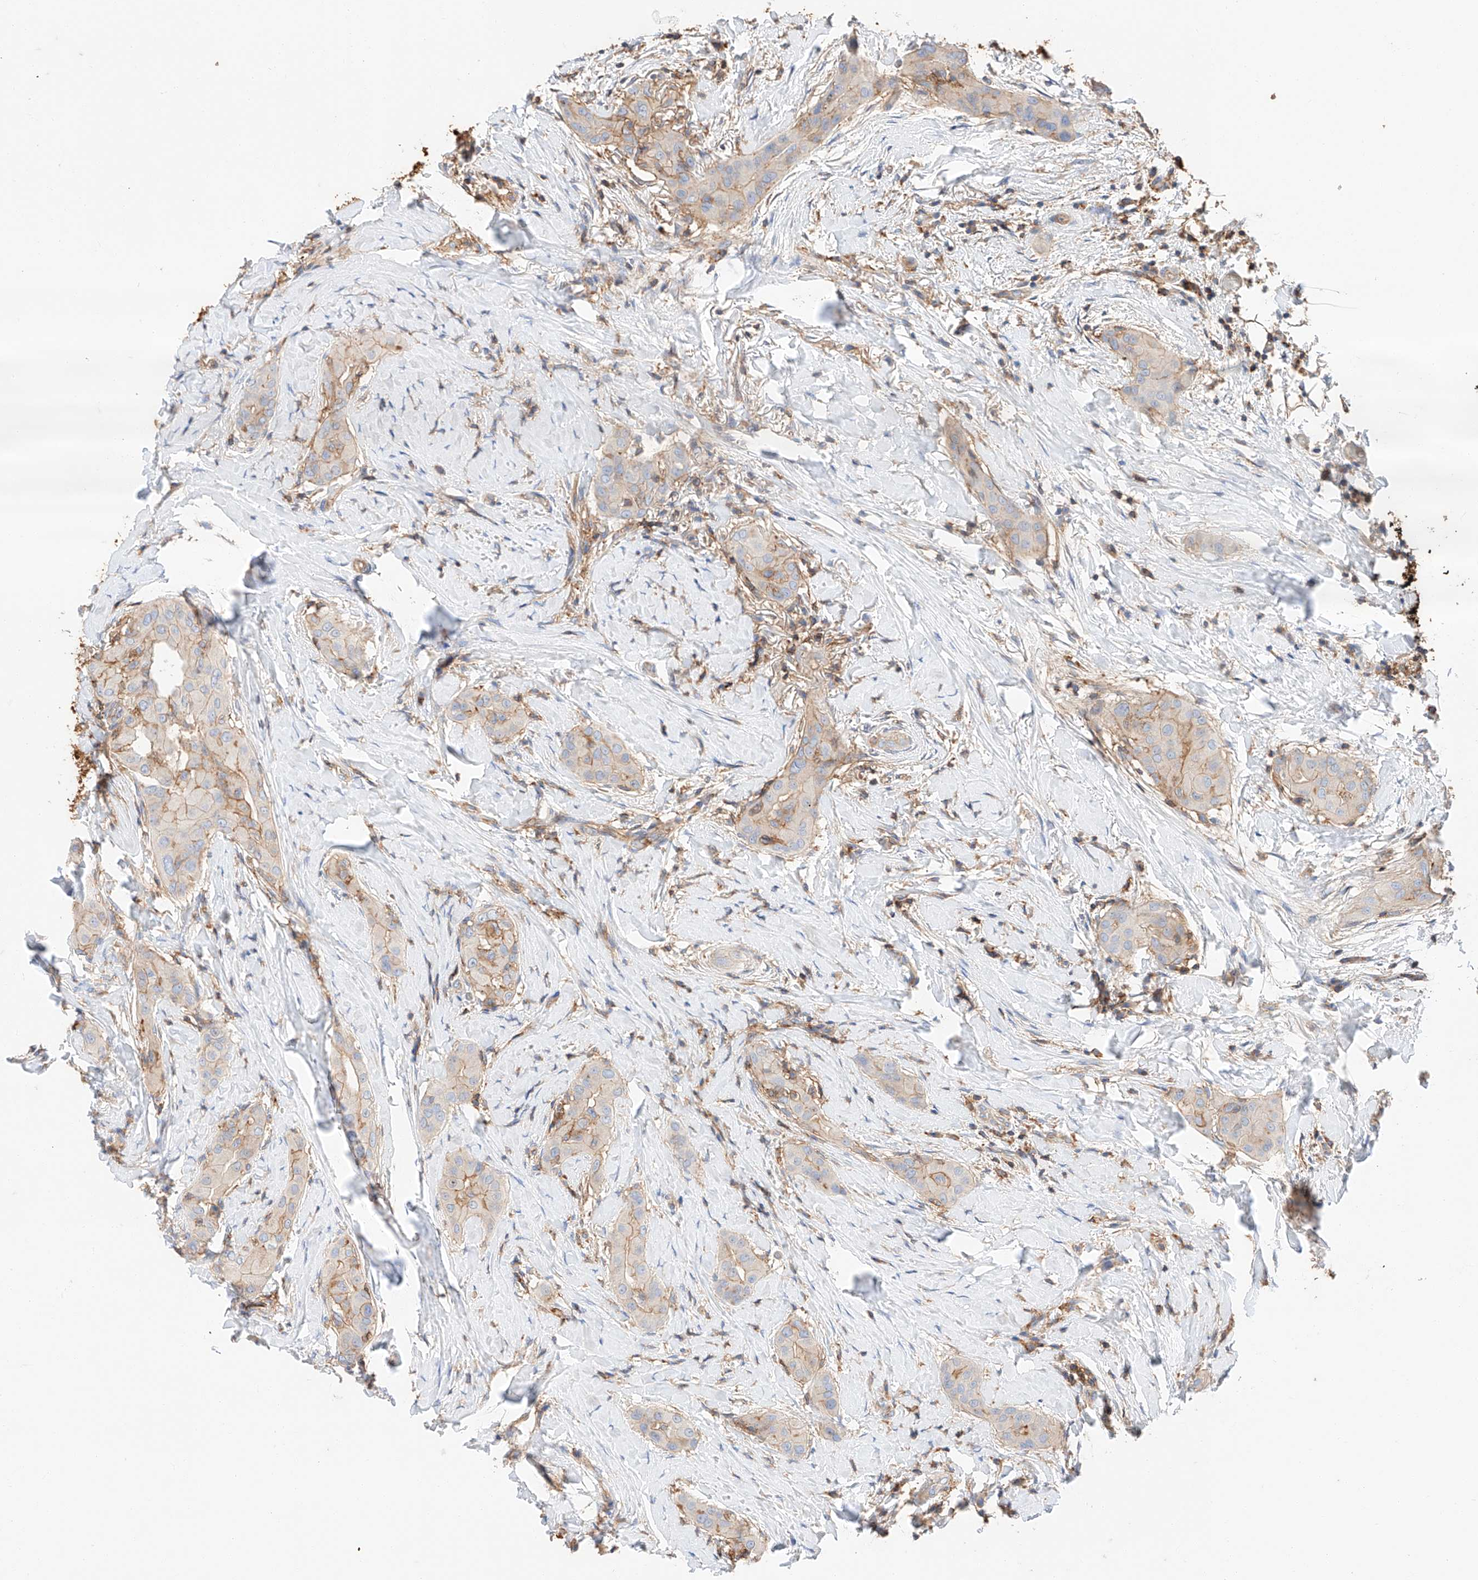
{"staining": {"intensity": "weak", "quantity": "25%-75%", "location": "cytoplasmic/membranous"}, "tissue": "thyroid cancer", "cell_type": "Tumor cells", "image_type": "cancer", "snomed": [{"axis": "morphology", "description": "Papillary adenocarcinoma, NOS"}, {"axis": "topography", "description": "Thyroid gland"}], "caption": "Immunohistochemistry staining of papillary adenocarcinoma (thyroid), which exhibits low levels of weak cytoplasmic/membranous positivity in about 25%-75% of tumor cells indicating weak cytoplasmic/membranous protein staining. The staining was performed using DAB (brown) for protein detection and nuclei were counterstained in hematoxylin (blue).", "gene": "HAUS4", "patient": {"sex": "male", "age": 33}}